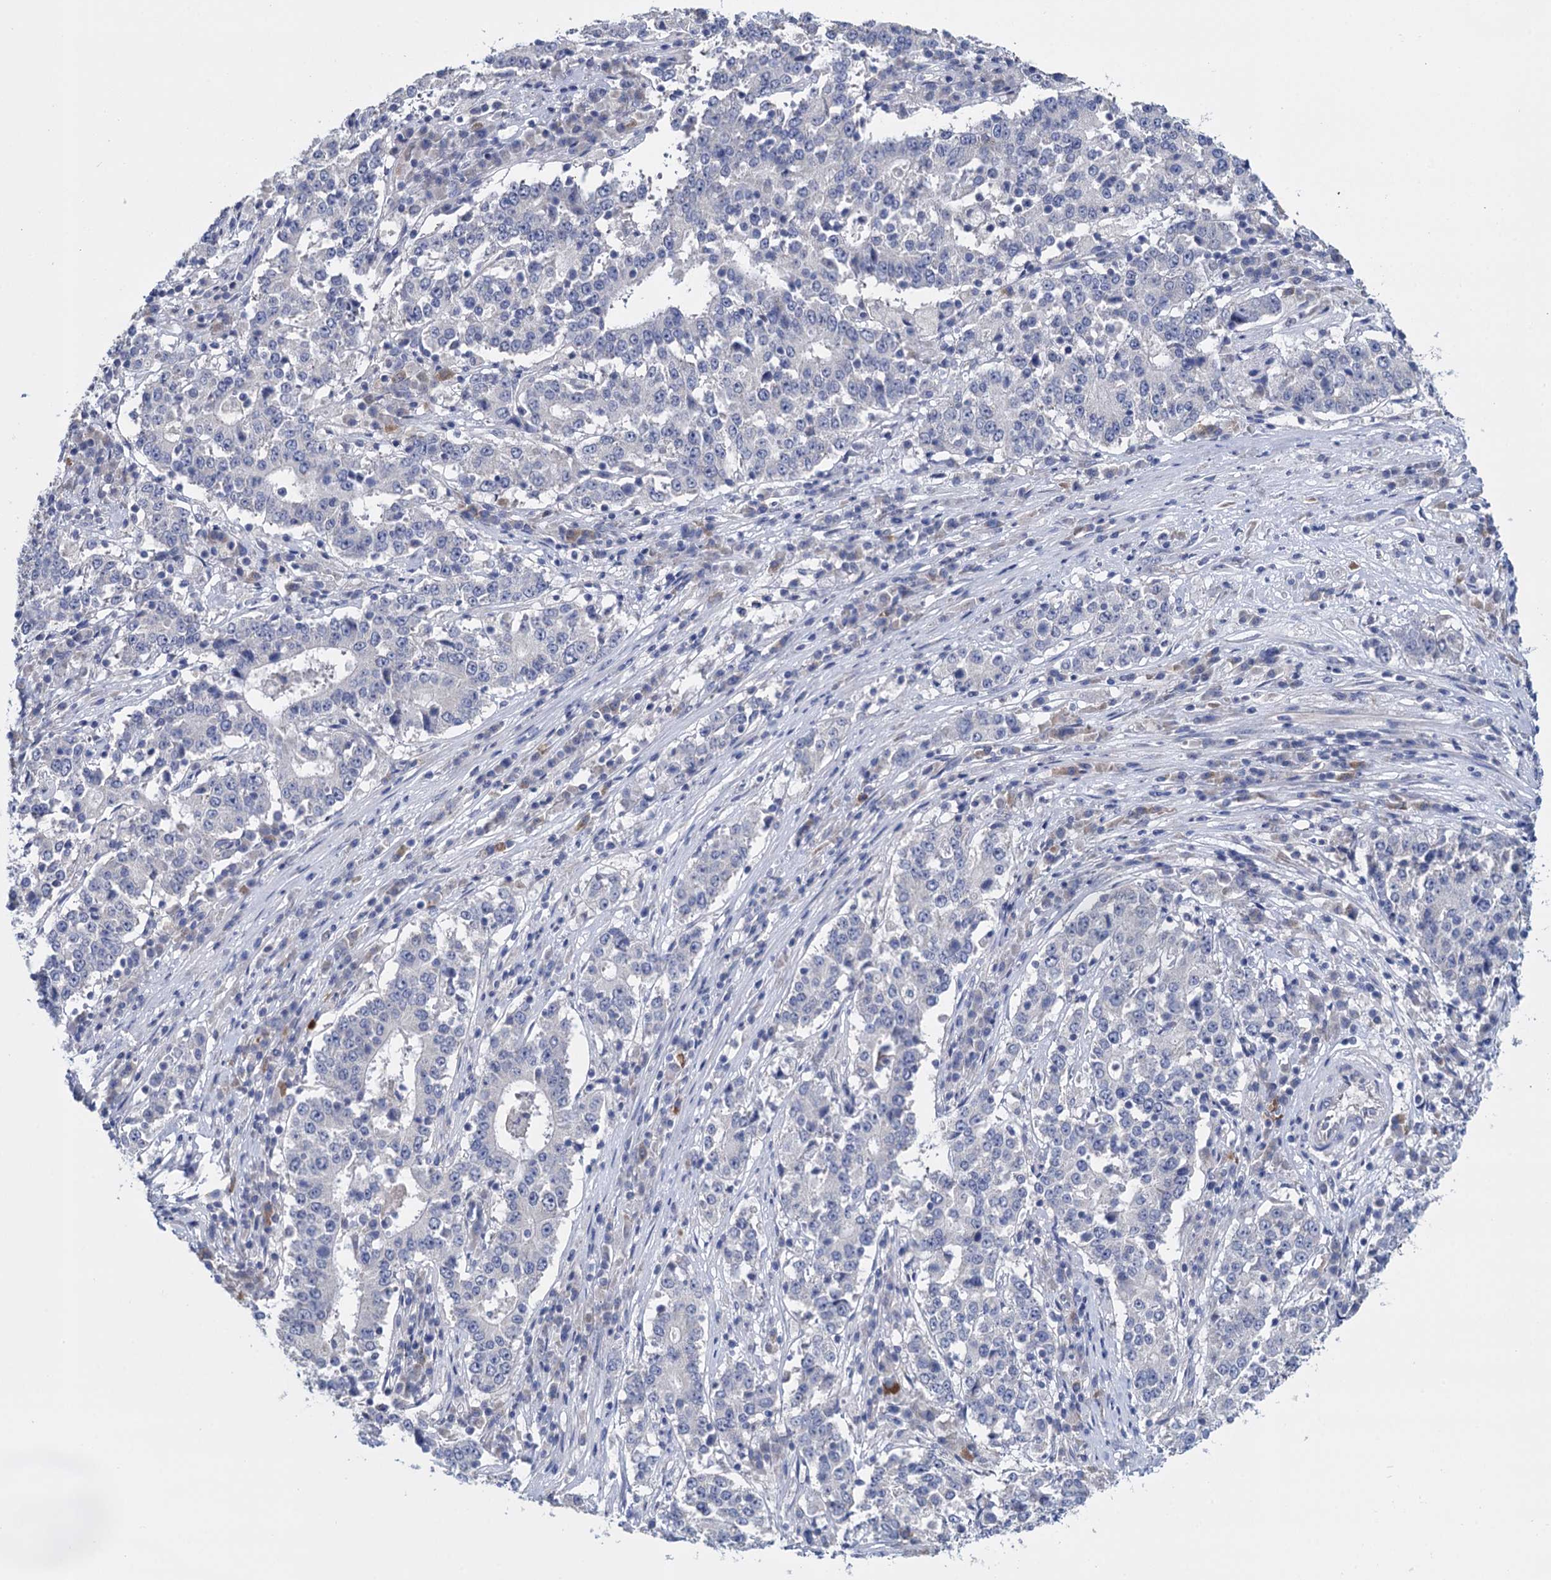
{"staining": {"intensity": "negative", "quantity": "none", "location": "none"}, "tissue": "stomach cancer", "cell_type": "Tumor cells", "image_type": "cancer", "snomed": [{"axis": "morphology", "description": "Adenocarcinoma, NOS"}, {"axis": "topography", "description": "Stomach"}], "caption": "A photomicrograph of adenocarcinoma (stomach) stained for a protein shows no brown staining in tumor cells.", "gene": "GSTM2", "patient": {"sex": "male", "age": 59}}